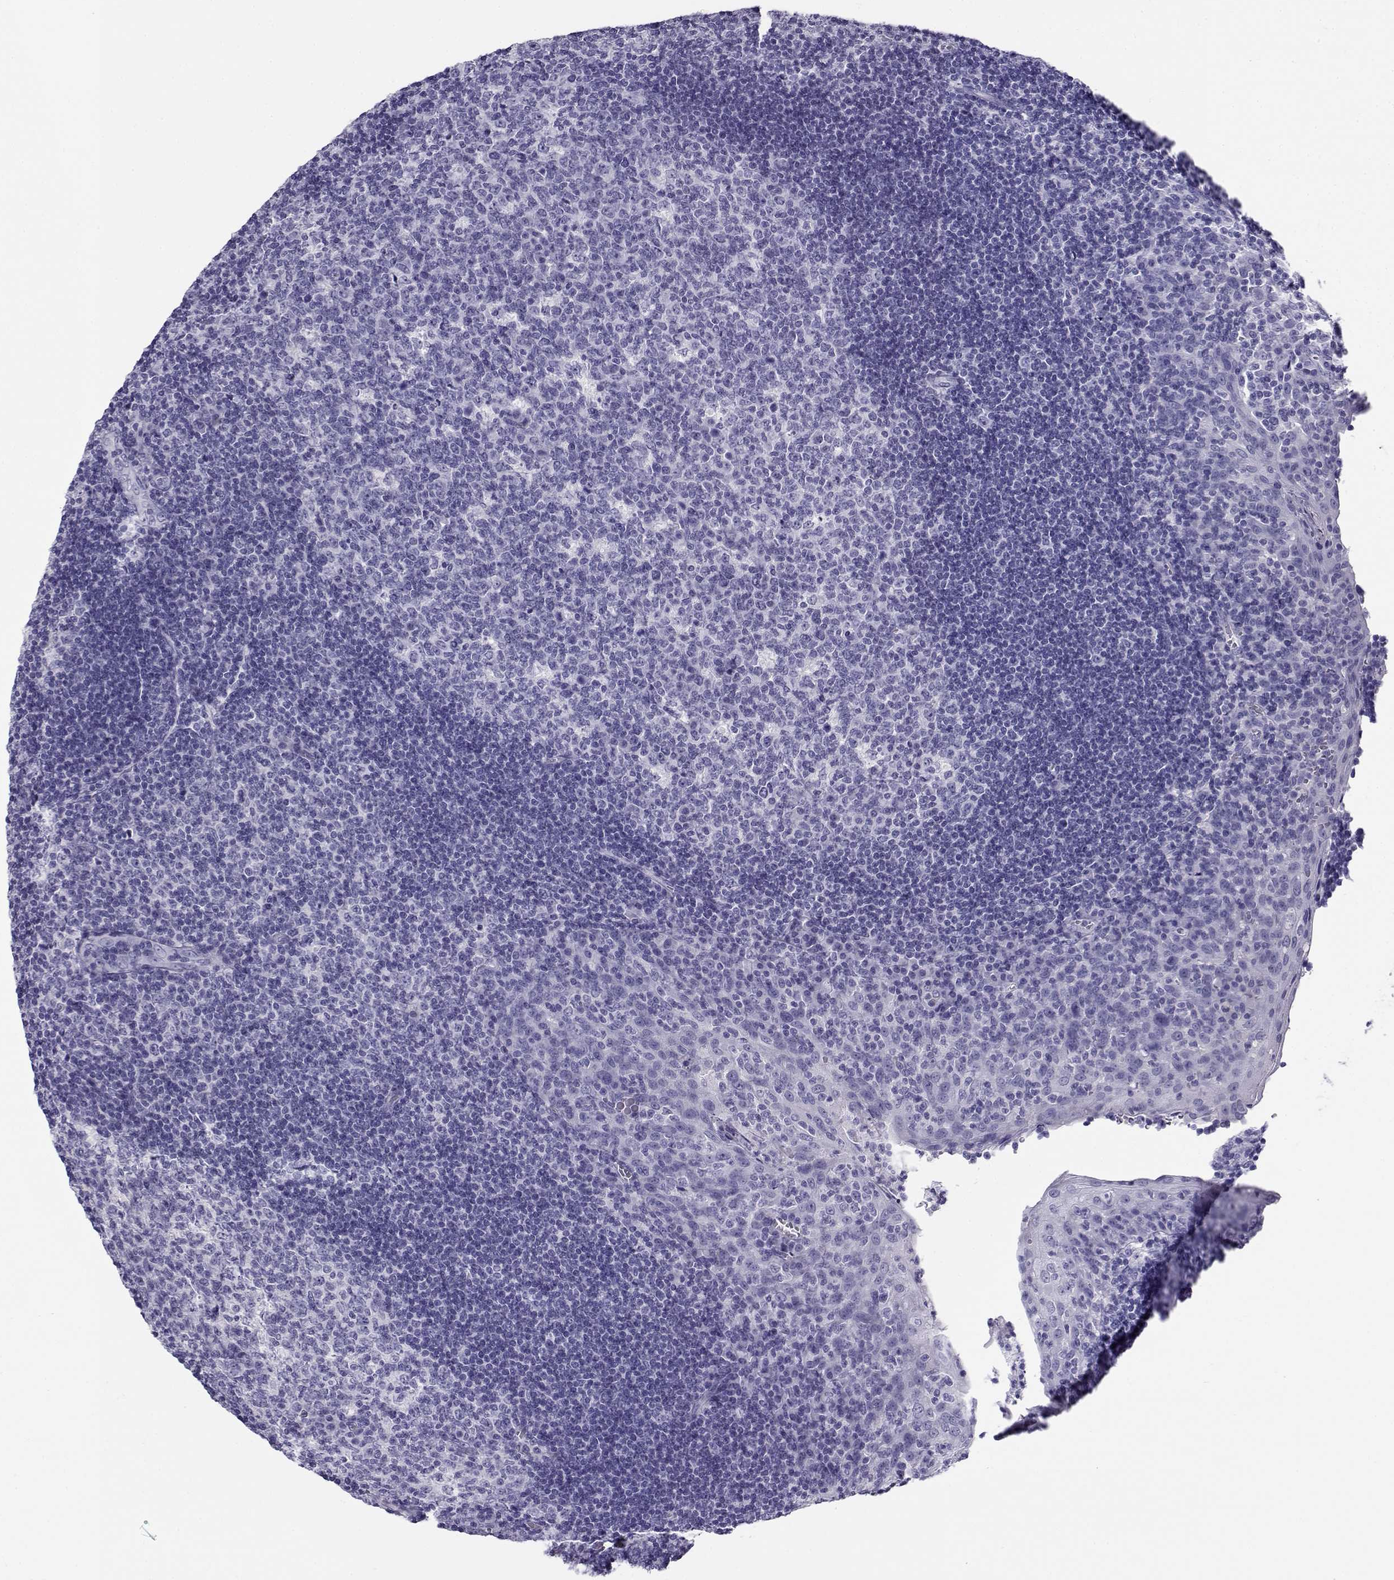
{"staining": {"intensity": "negative", "quantity": "none", "location": "none"}, "tissue": "tonsil", "cell_type": "Germinal center cells", "image_type": "normal", "snomed": [{"axis": "morphology", "description": "Normal tissue, NOS"}, {"axis": "topography", "description": "Tonsil"}], "caption": "Tonsil stained for a protein using IHC exhibits no staining germinal center cells.", "gene": "CABS1", "patient": {"sex": "male", "age": 17}}